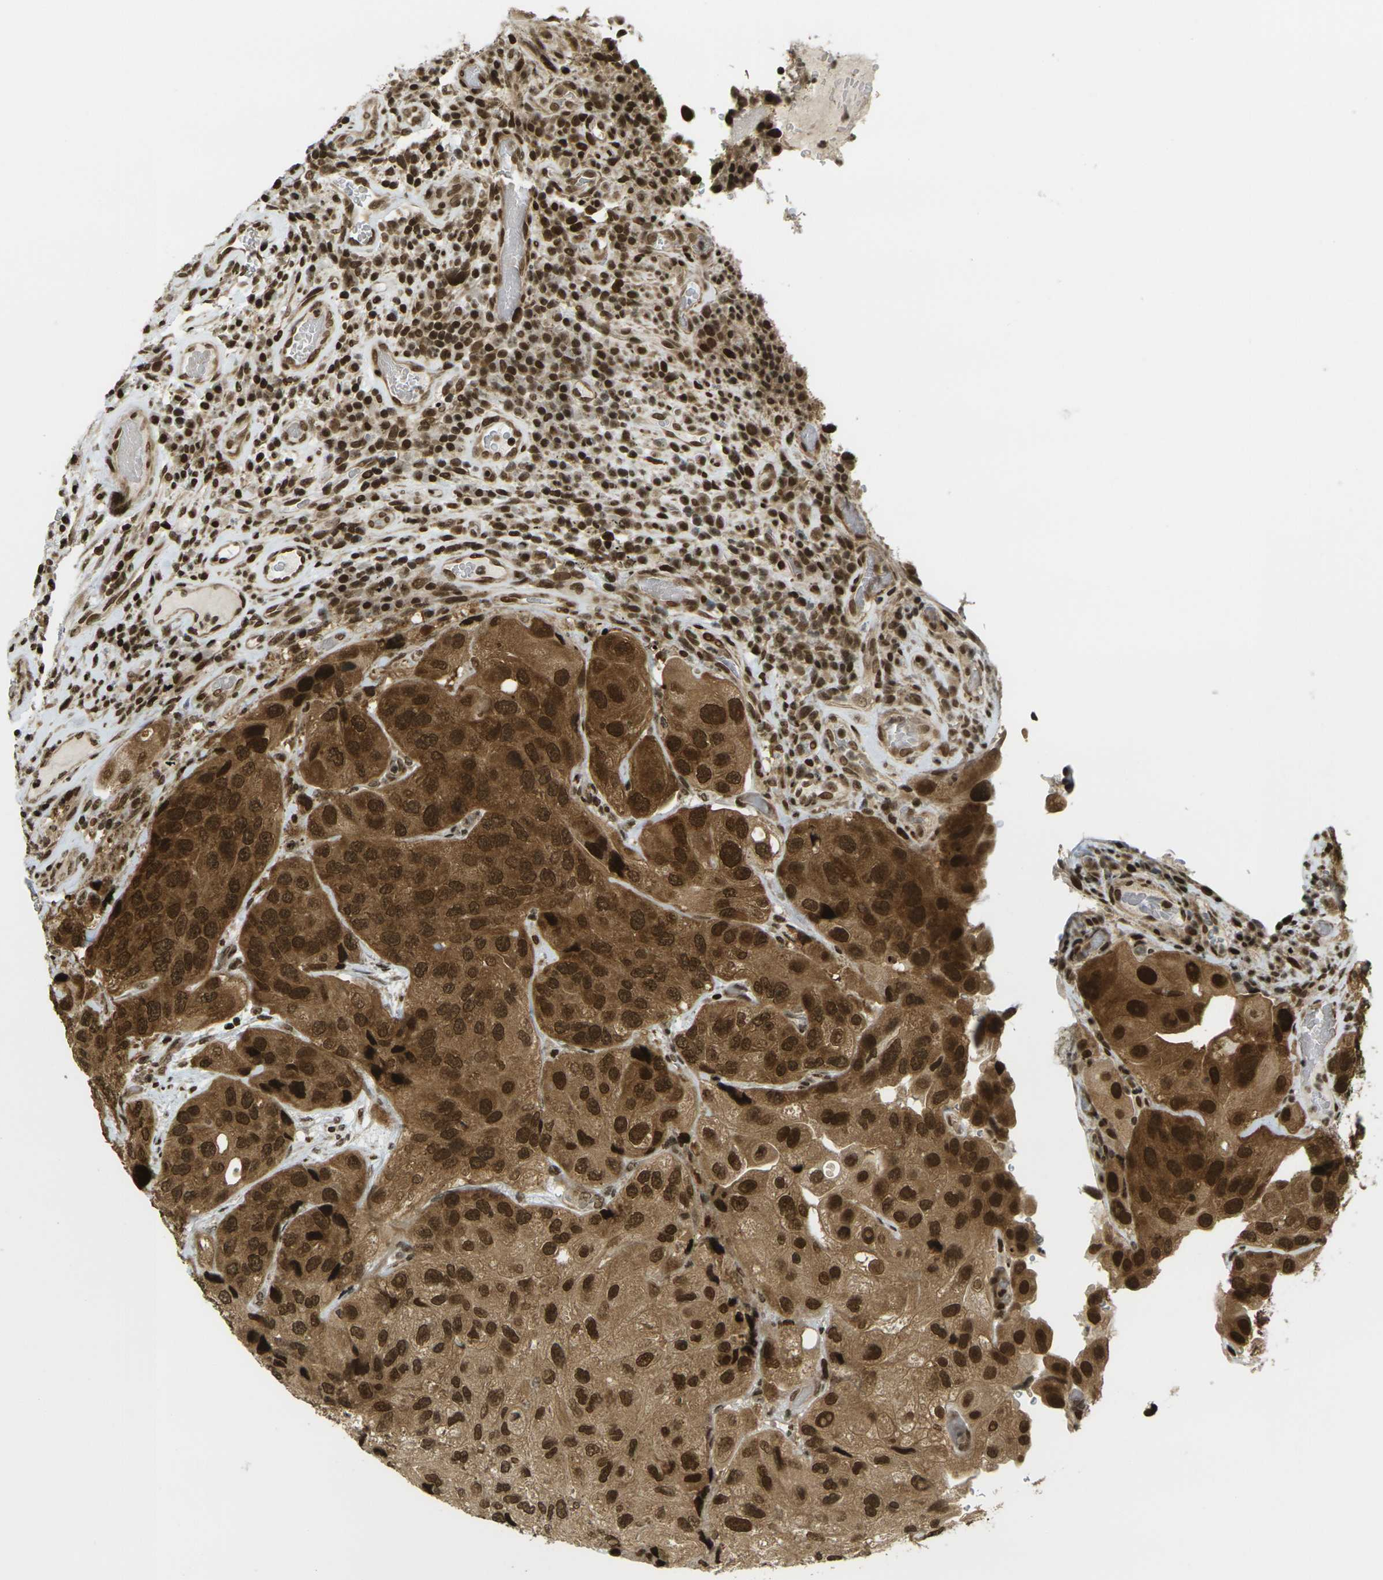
{"staining": {"intensity": "strong", "quantity": ">75%", "location": "cytoplasmic/membranous,nuclear"}, "tissue": "urothelial cancer", "cell_type": "Tumor cells", "image_type": "cancer", "snomed": [{"axis": "morphology", "description": "Urothelial carcinoma, High grade"}, {"axis": "topography", "description": "Urinary bladder"}], "caption": "Immunohistochemistry (DAB) staining of urothelial carcinoma (high-grade) reveals strong cytoplasmic/membranous and nuclear protein positivity in approximately >75% of tumor cells.", "gene": "RUVBL2", "patient": {"sex": "female", "age": 64}}